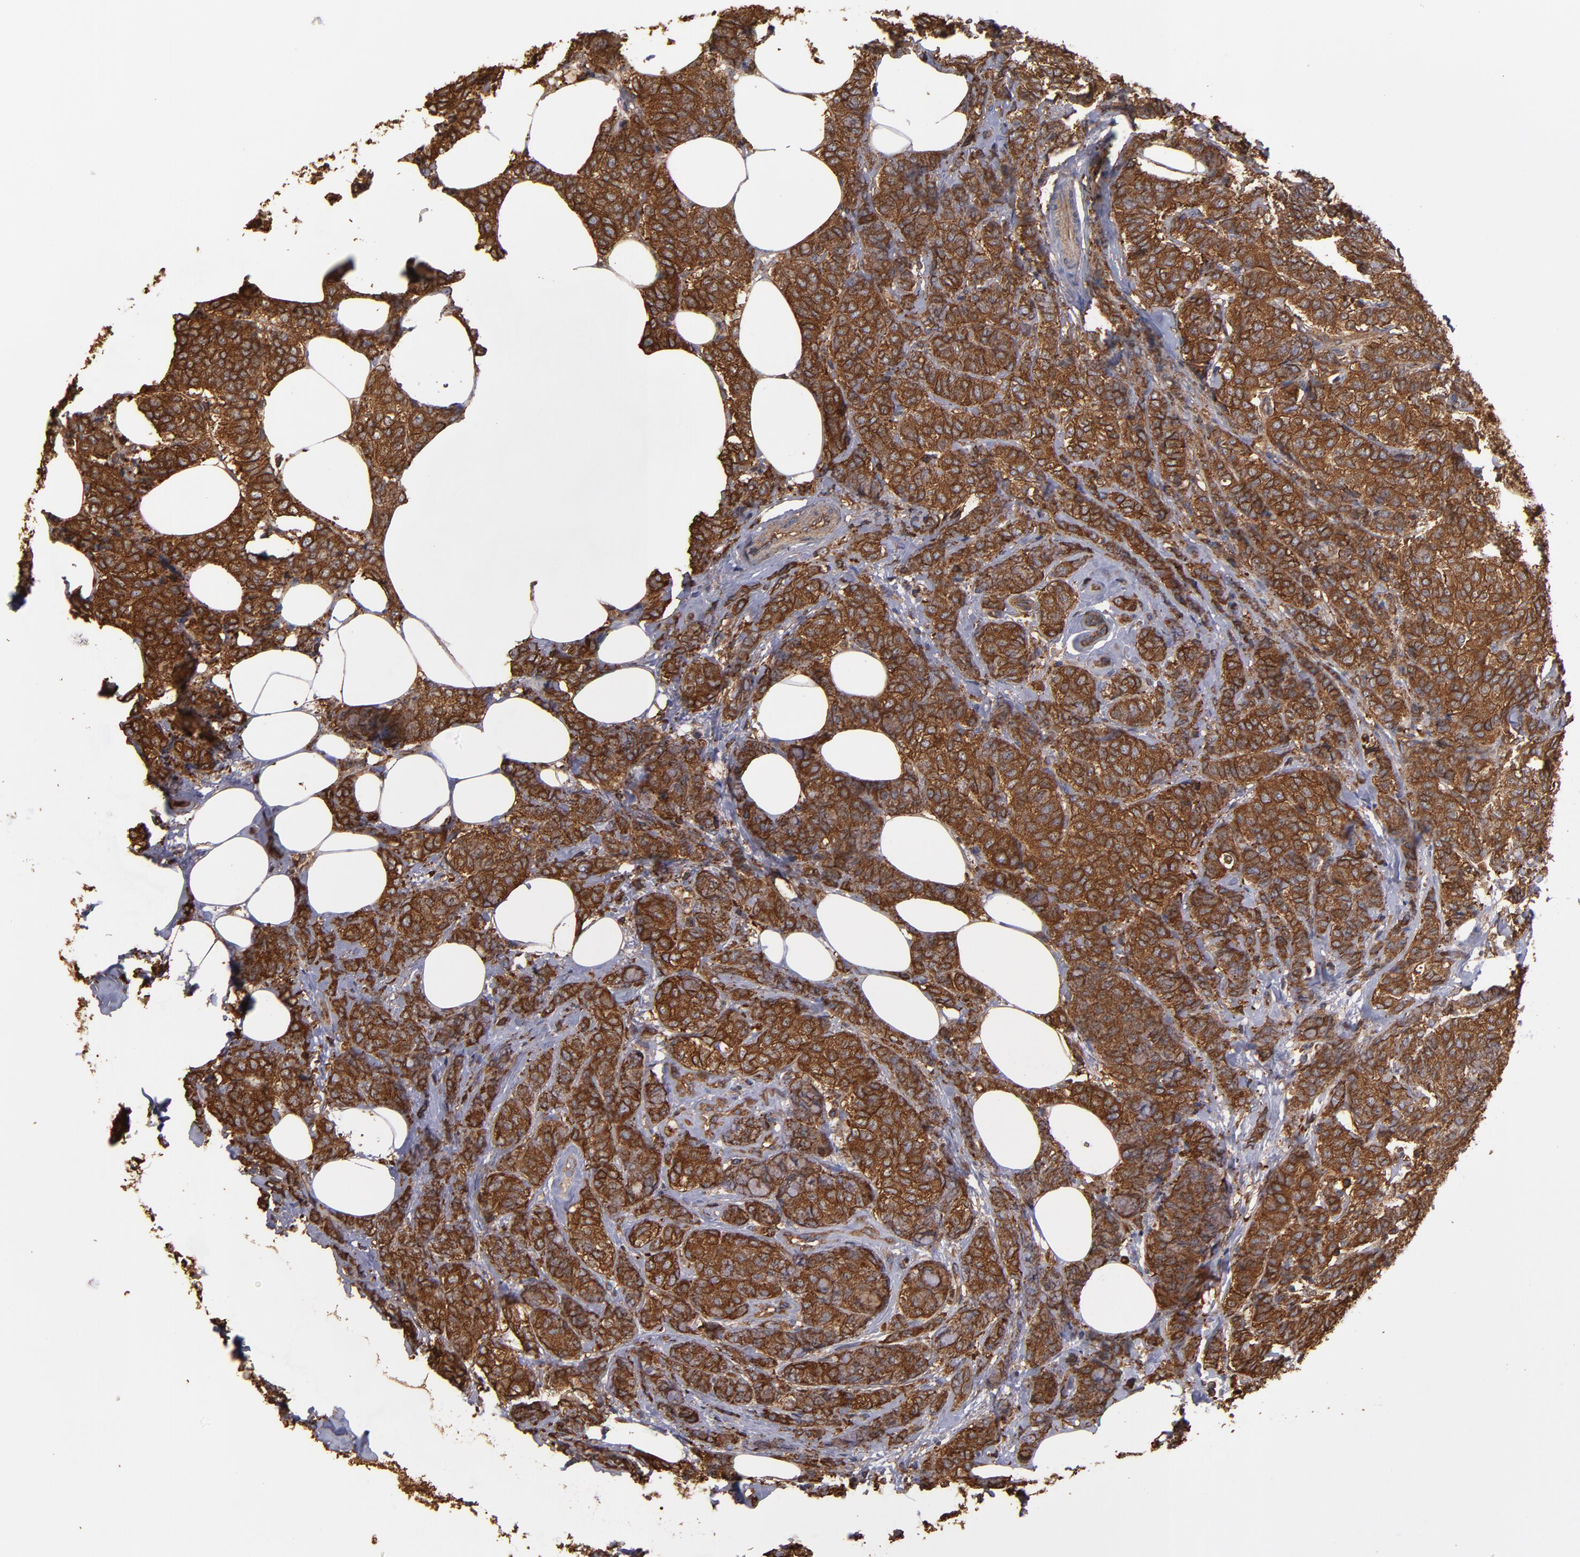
{"staining": {"intensity": "strong", "quantity": ">75%", "location": "cytoplasmic/membranous"}, "tissue": "breast cancer", "cell_type": "Tumor cells", "image_type": "cancer", "snomed": [{"axis": "morphology", "description": "Lobular carcinoma"}, {"axis": "topography", "description": "Breast"}], "caption": "A high amount of strong cytoplasmic/membranous staining is appreciated in approximately >75% of tumor cells in lobular carcinoma (breast) tissue. (Brightfield microscopy of DAB IHC at high magnification).", "gene": "ACTN4", "patient": {"sex": "female", "age": 60}}